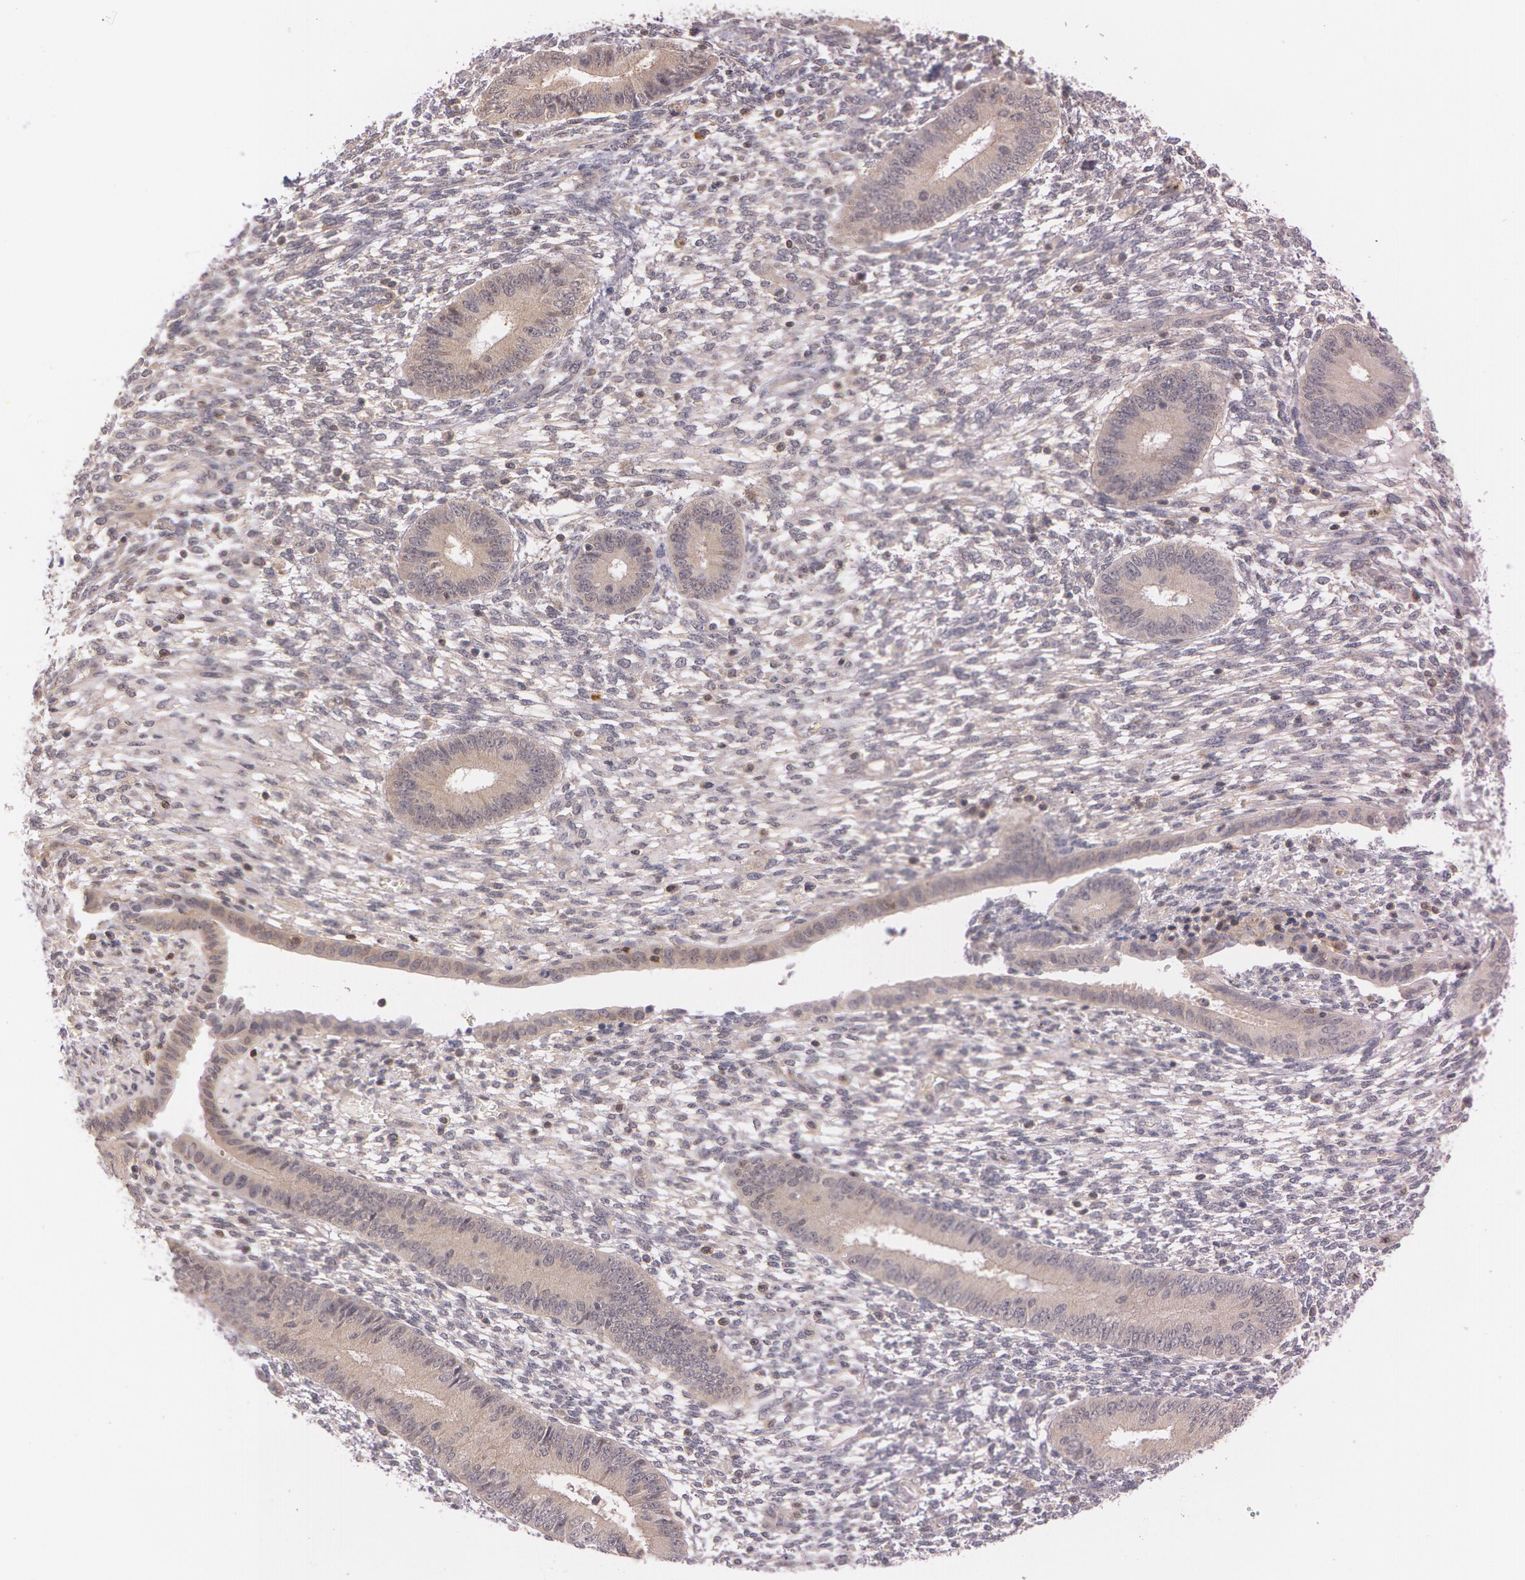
{"staining": {"intensity": "weak", "quantity": ">75%", "location": "cytoplasmic/membranous"}, "tissue": "endometrium", "cell_type": "Cells in endometrial stroma", "image_type": "normal", "snomed": [{"axis": "morphology", "description": "Normal tissue, NOS"}, {"axis": "topography", "description": "Endometrium"}], "caption": "Protein expression analysis of normal human endometrium reveals weak cytoplasmic/membranous positivity in approximately >75% of cells in endometrial stroma. (IHC, brightfield microscopy, high magnification).", "gene": "ATG2B", "patient": {"sex": "female", "age": 42}}